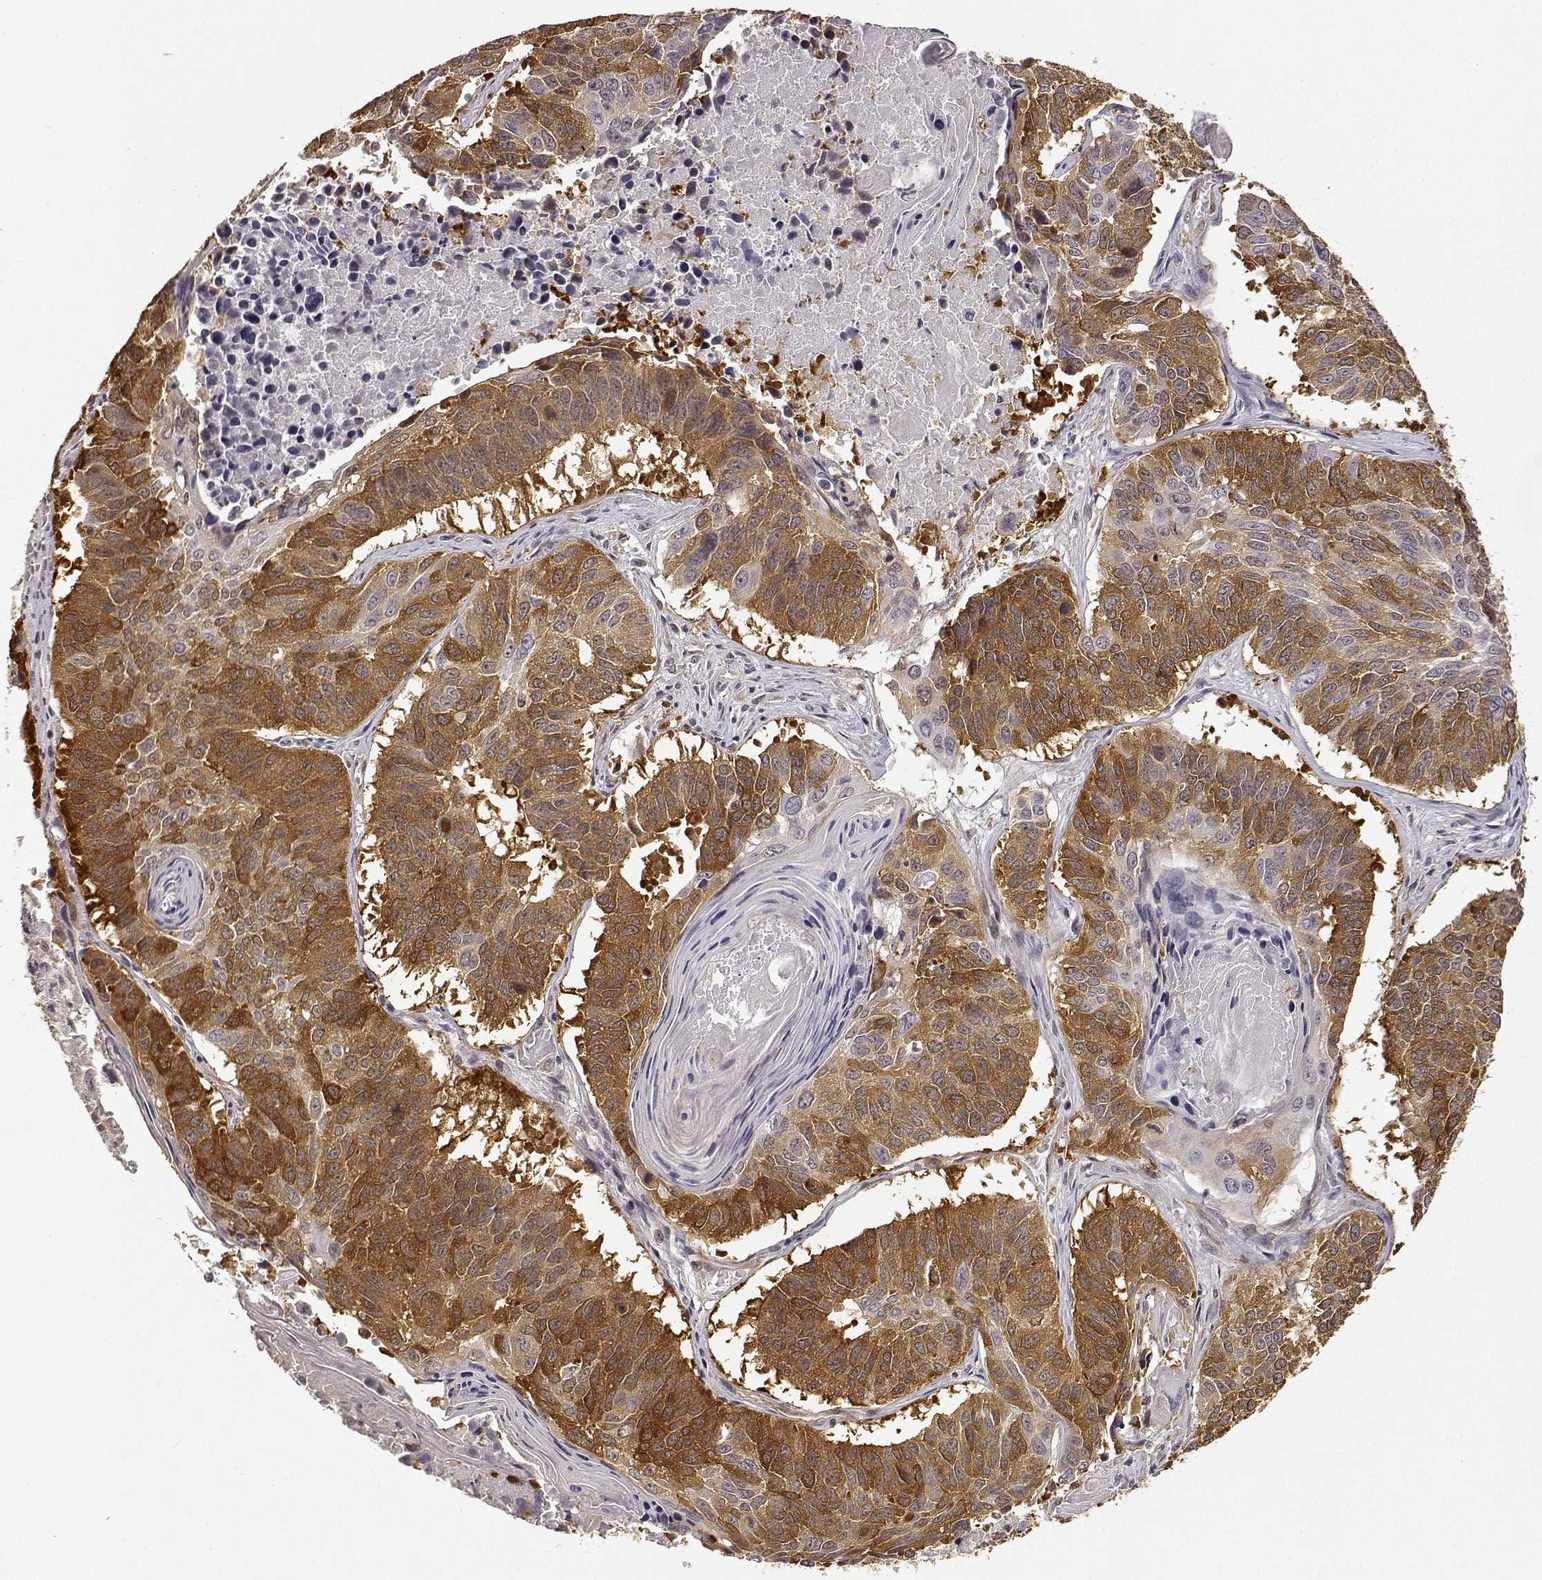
{"staining": {"intensity": "moderate", "quantity": ">75%", "location": "cytoplasmic/membranous"}, "tissue": "lung cancer", "cell_type": "Tumor cells", "image_type": "cancer", "snomed": [{"axis": "morphology", "description": "Squamous cell carcinoma, NOS"}, {"axis": "topography", "description": "Lung"}], "caption": "Protein expression analysis of lung squamous cell carcinoma exhibits moderate cytoplasmic/membranous positivity in about >75% of tumor cells. Nuclei are stained in blue.", "gene": "PHGDH", "patient": {"sex": "male", "age": 73}}